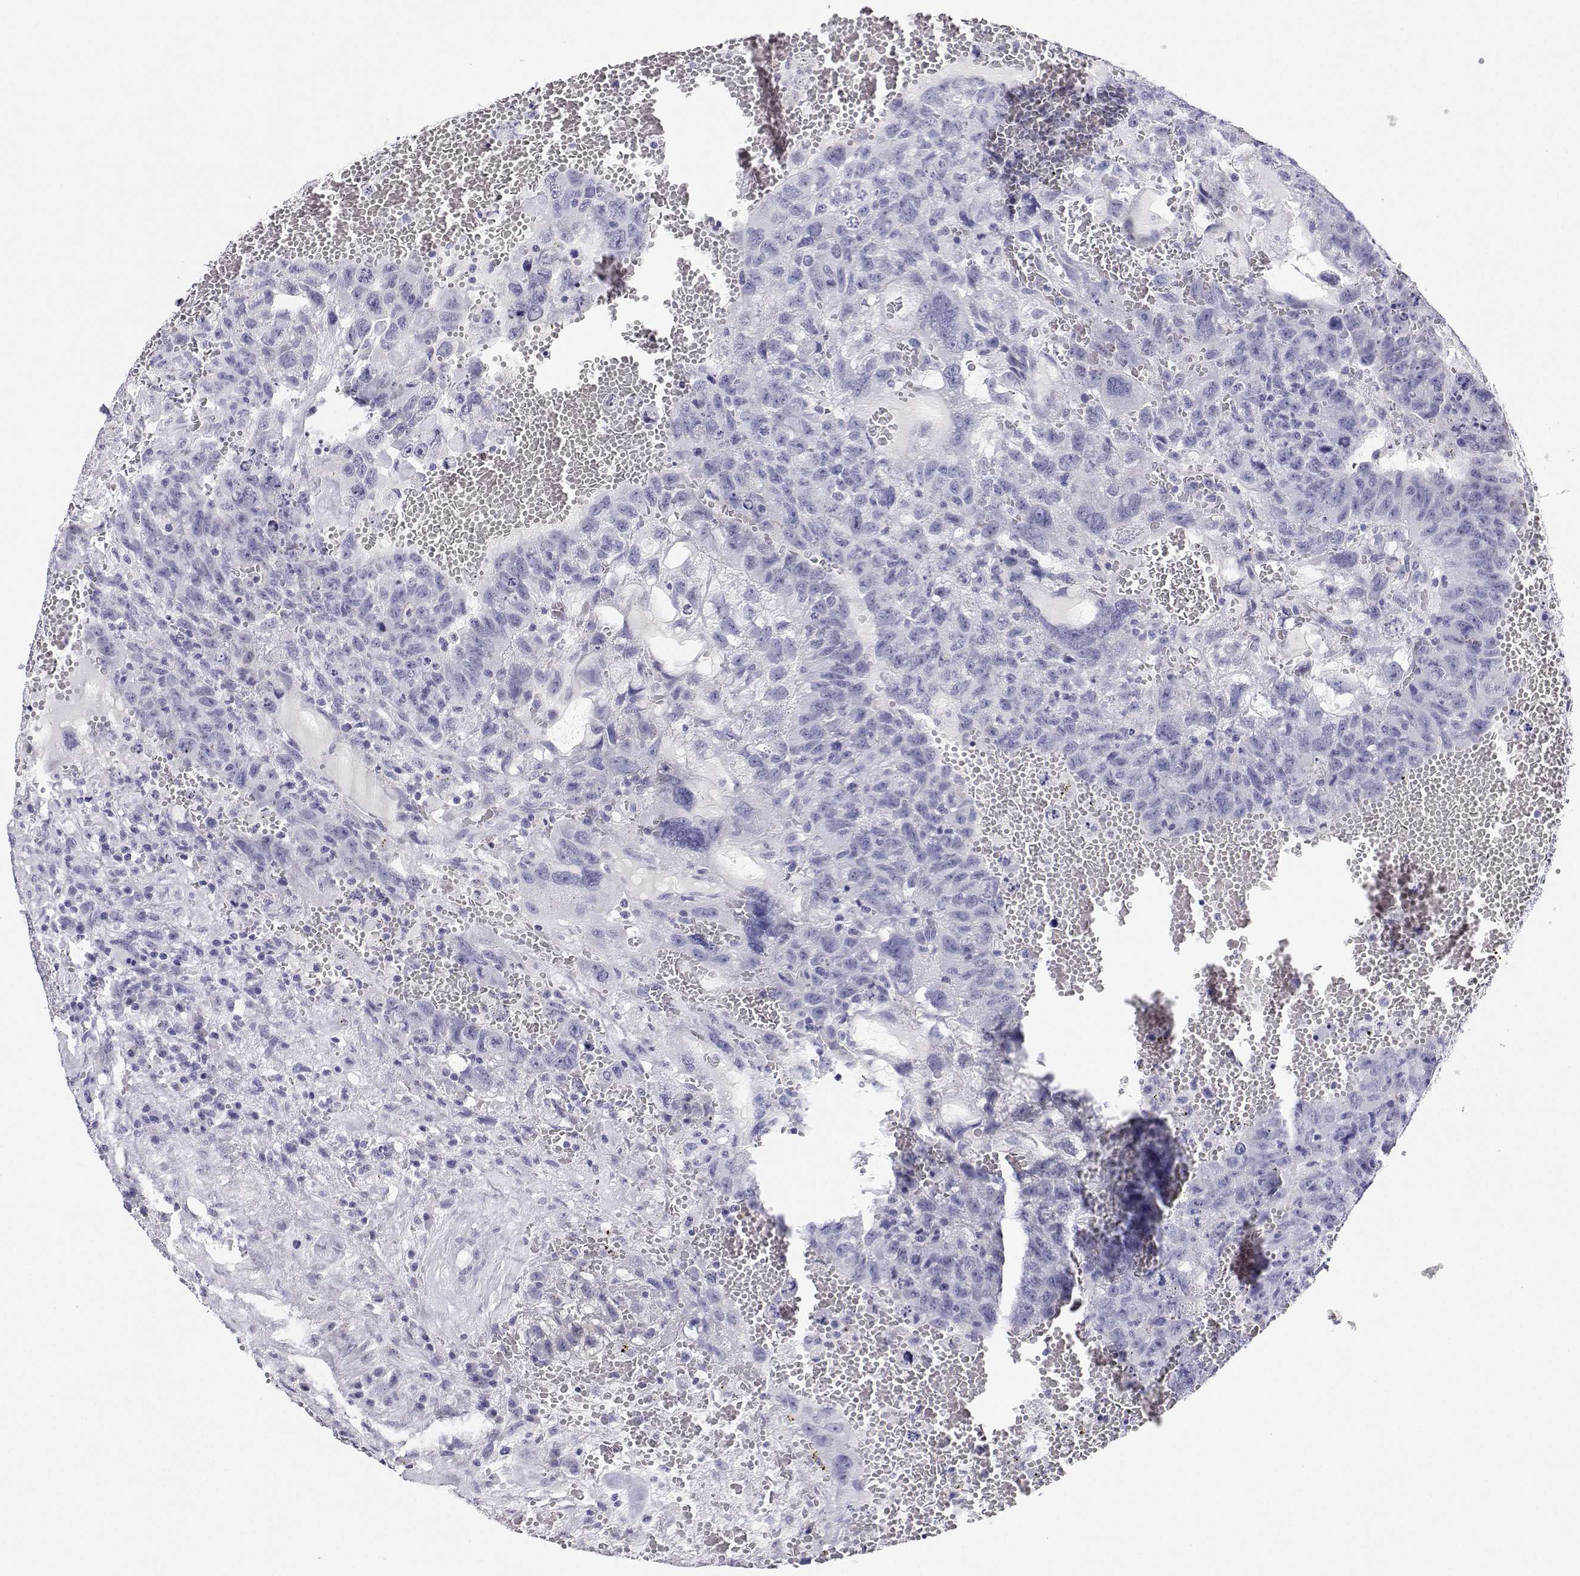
{"staining": {"intensity": "negative", "quantity": "none", "location": "none"}, "tissue": "testis cancer", "cell_type": "Tumor cells", "image_type": "cancer", "snomed": [{"axis": "morphology", "description": "Carcinoma, Embryonal, NOS"}, {"axis": "topography", "description": "Testis"}], "caption": "High magnification brightfield microscopy of testis embryonal carcinoma stained with DAB (brown) and counterstained with hematoxylin (blue): tumor cells show no significant staining. (DAB immunohistochemistry, high magnification).", "gene": "BHMT", "patient": {"sex": "male", "age": 26}}